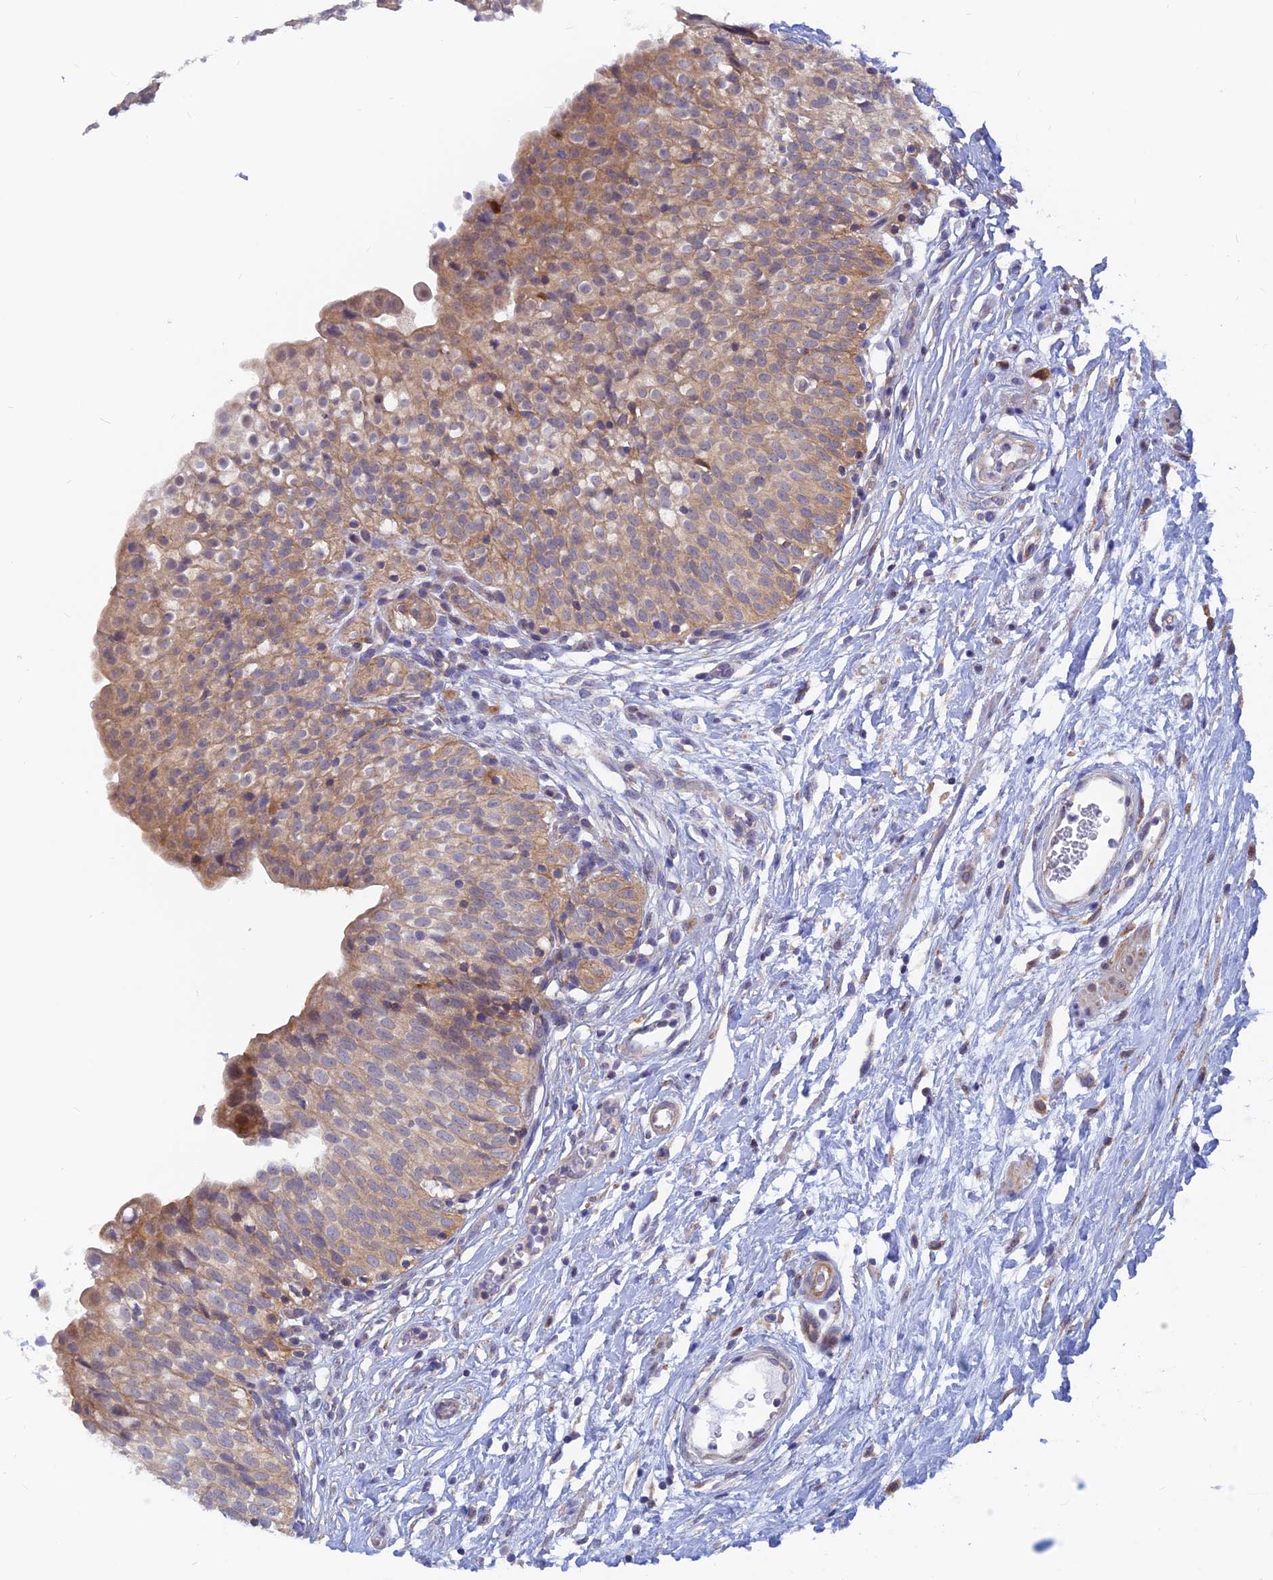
{"staining": {"intensity": "weak", "quantity": "25%-75%", "location": "cytoplasmic/membranous"}, "tissue": "urinary bladder", "cell_type": "Urothelial cells", "image_type": "normal", "snomed": [{"axis": "morphology", "description": "Normal tissue, NOS"}, {"axis": "topography", "description": "Urinary bladder"}], "caption": "Weak cytoplasmic/membranous positivity is seen in approximately 25%-75% of urothelial cells in unremarkable urinary bladder.", "gene": "DNAJC16", "patient": {"sex": "male", "age": 55}}